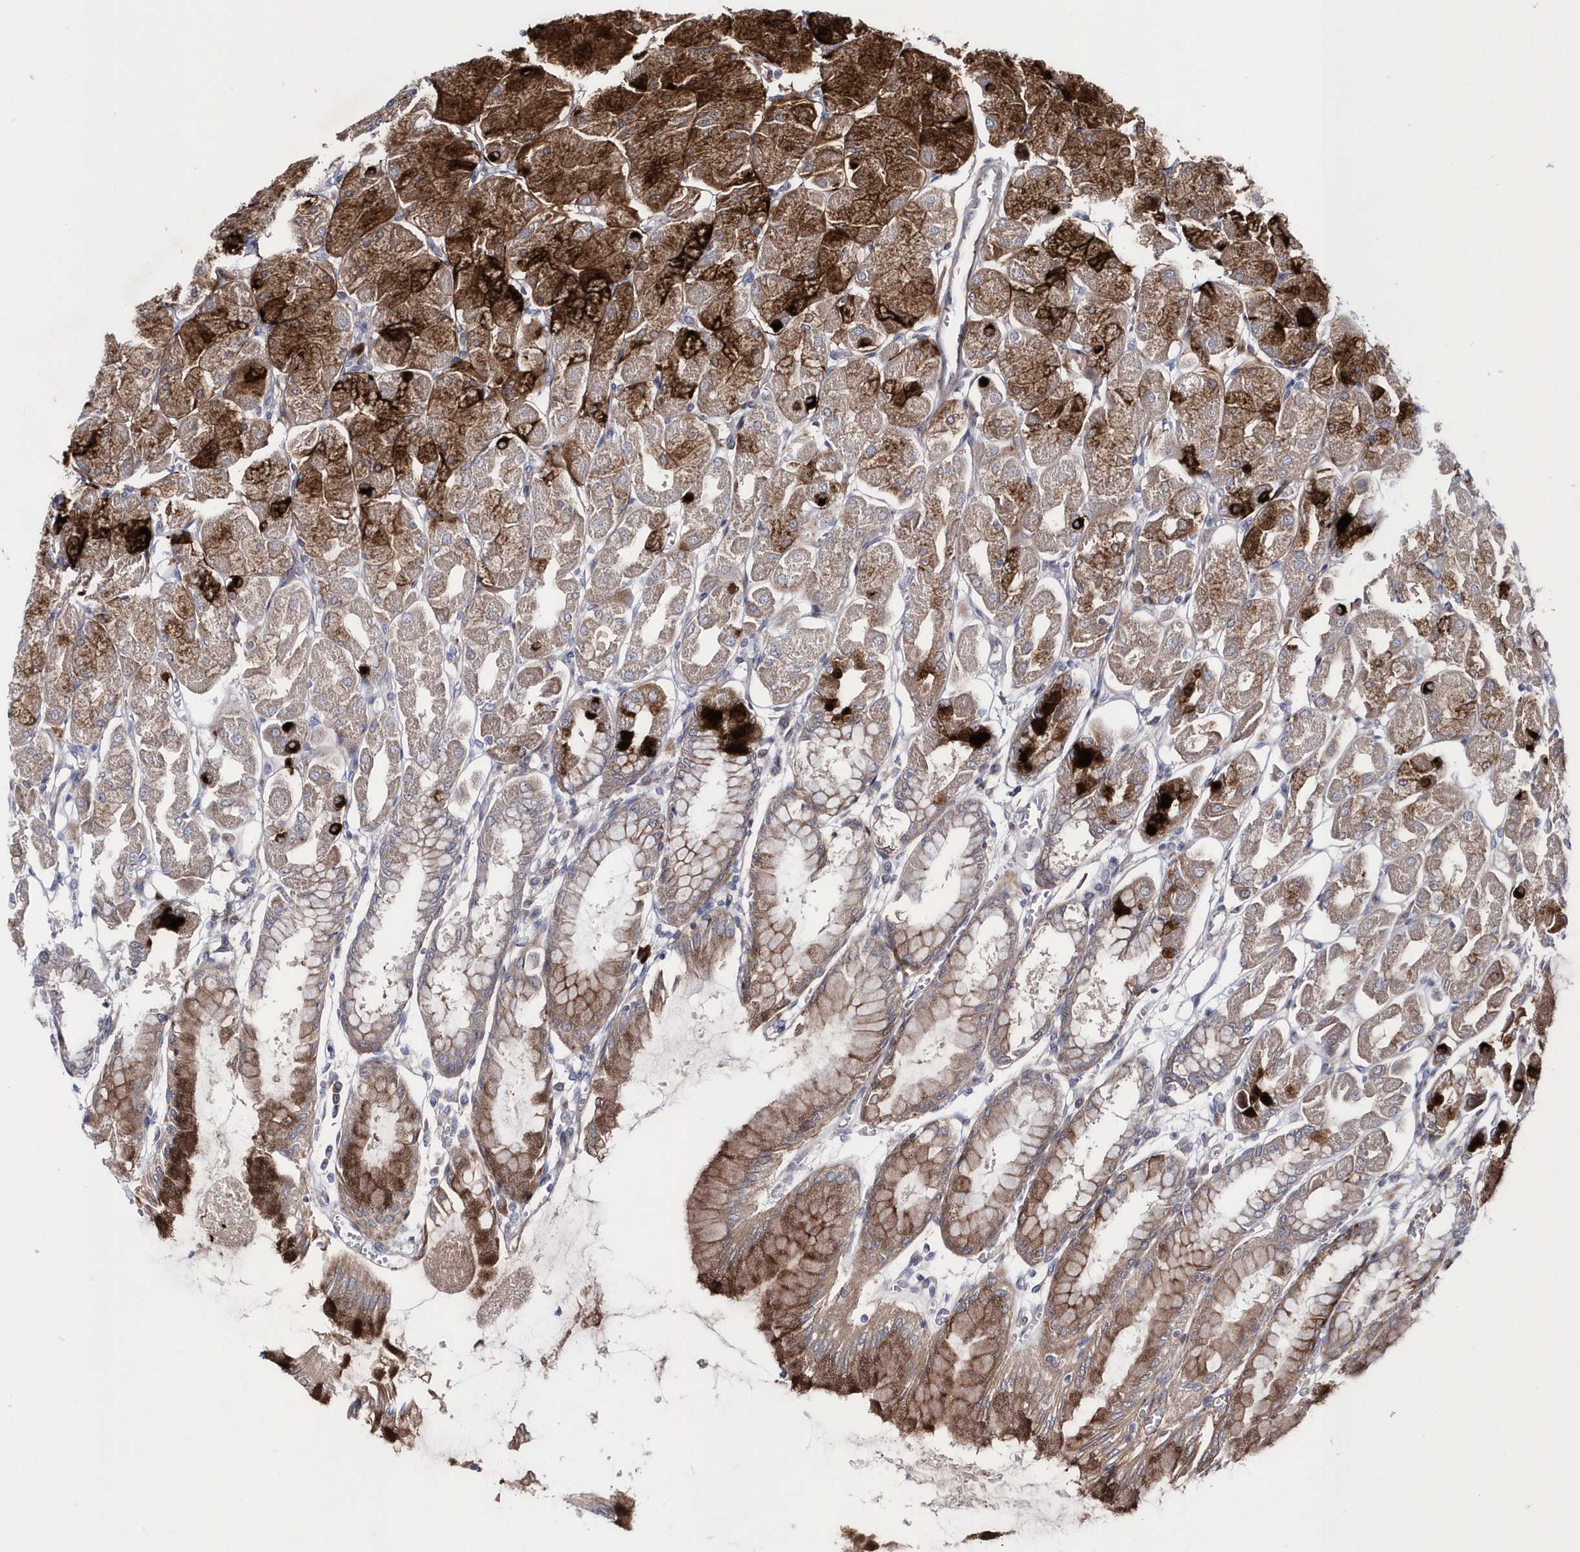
{"staining": {"intensity": "strong", "quantity": ">75%", "location": "cytoplasmic/membranous"}, "tissue": "stomach", "cell_type": "Glandular cells", "image_type": "normal", "snomed": [{"axis": "morphology", "description": "Normal tissue, NOS"}, {"axis": "topography", "description": "Stomach, upper"}], "caption": "Benign stomach demonstrates strong cytoplasmic/membranous positivity in approximately >75% of glandular cells.", "gene": "DSPP", "patient": {"sex": "female", "age": 56}}